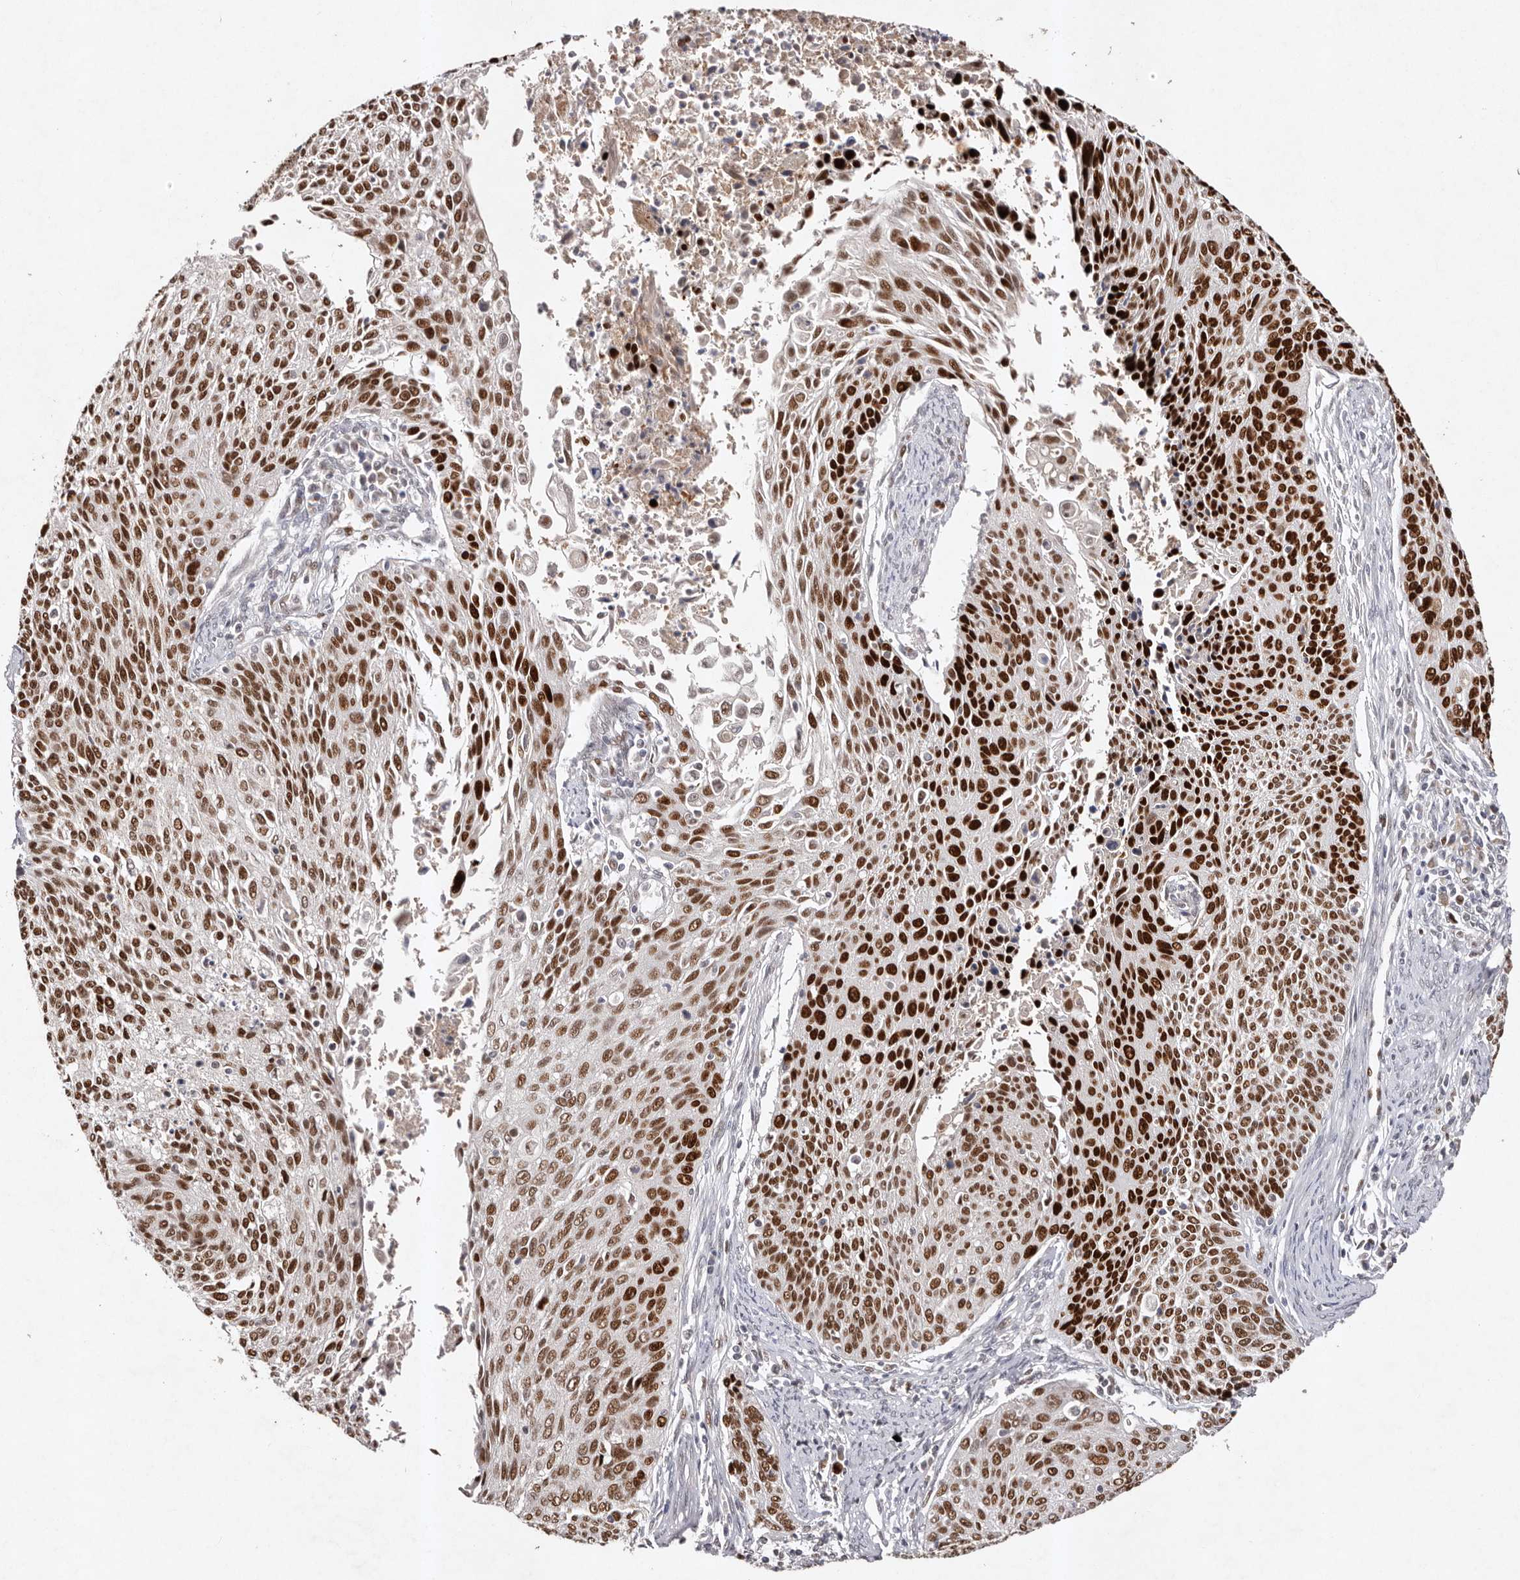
{"staining": {"intensity": "strong", "quantity": ">75%", "location": "nuclear"}, "tissue": "cervical cancer", "cell_type": "Tumor cells", "image_type": "cancer", "snomed": [{"axis": "morphology", "description": "Squamous cell carcinoma, NOS"}, {"axis": "topography", "description": "Cervix"}], "caption": "An immunohistochemistry image of neoplastic tissue is shown. Protein staining in brown shows strong nuclear positivity in squamous cell carcinoma (cervical) within tumor cells. (Stains: DAB (3,3'-diaminobenzidine) in brown, nuclei in blue, Microscopy: brightfield microscopy at high magnification).", "gene": "KLF7", "patient": {"sex": "female", "age": 55}}